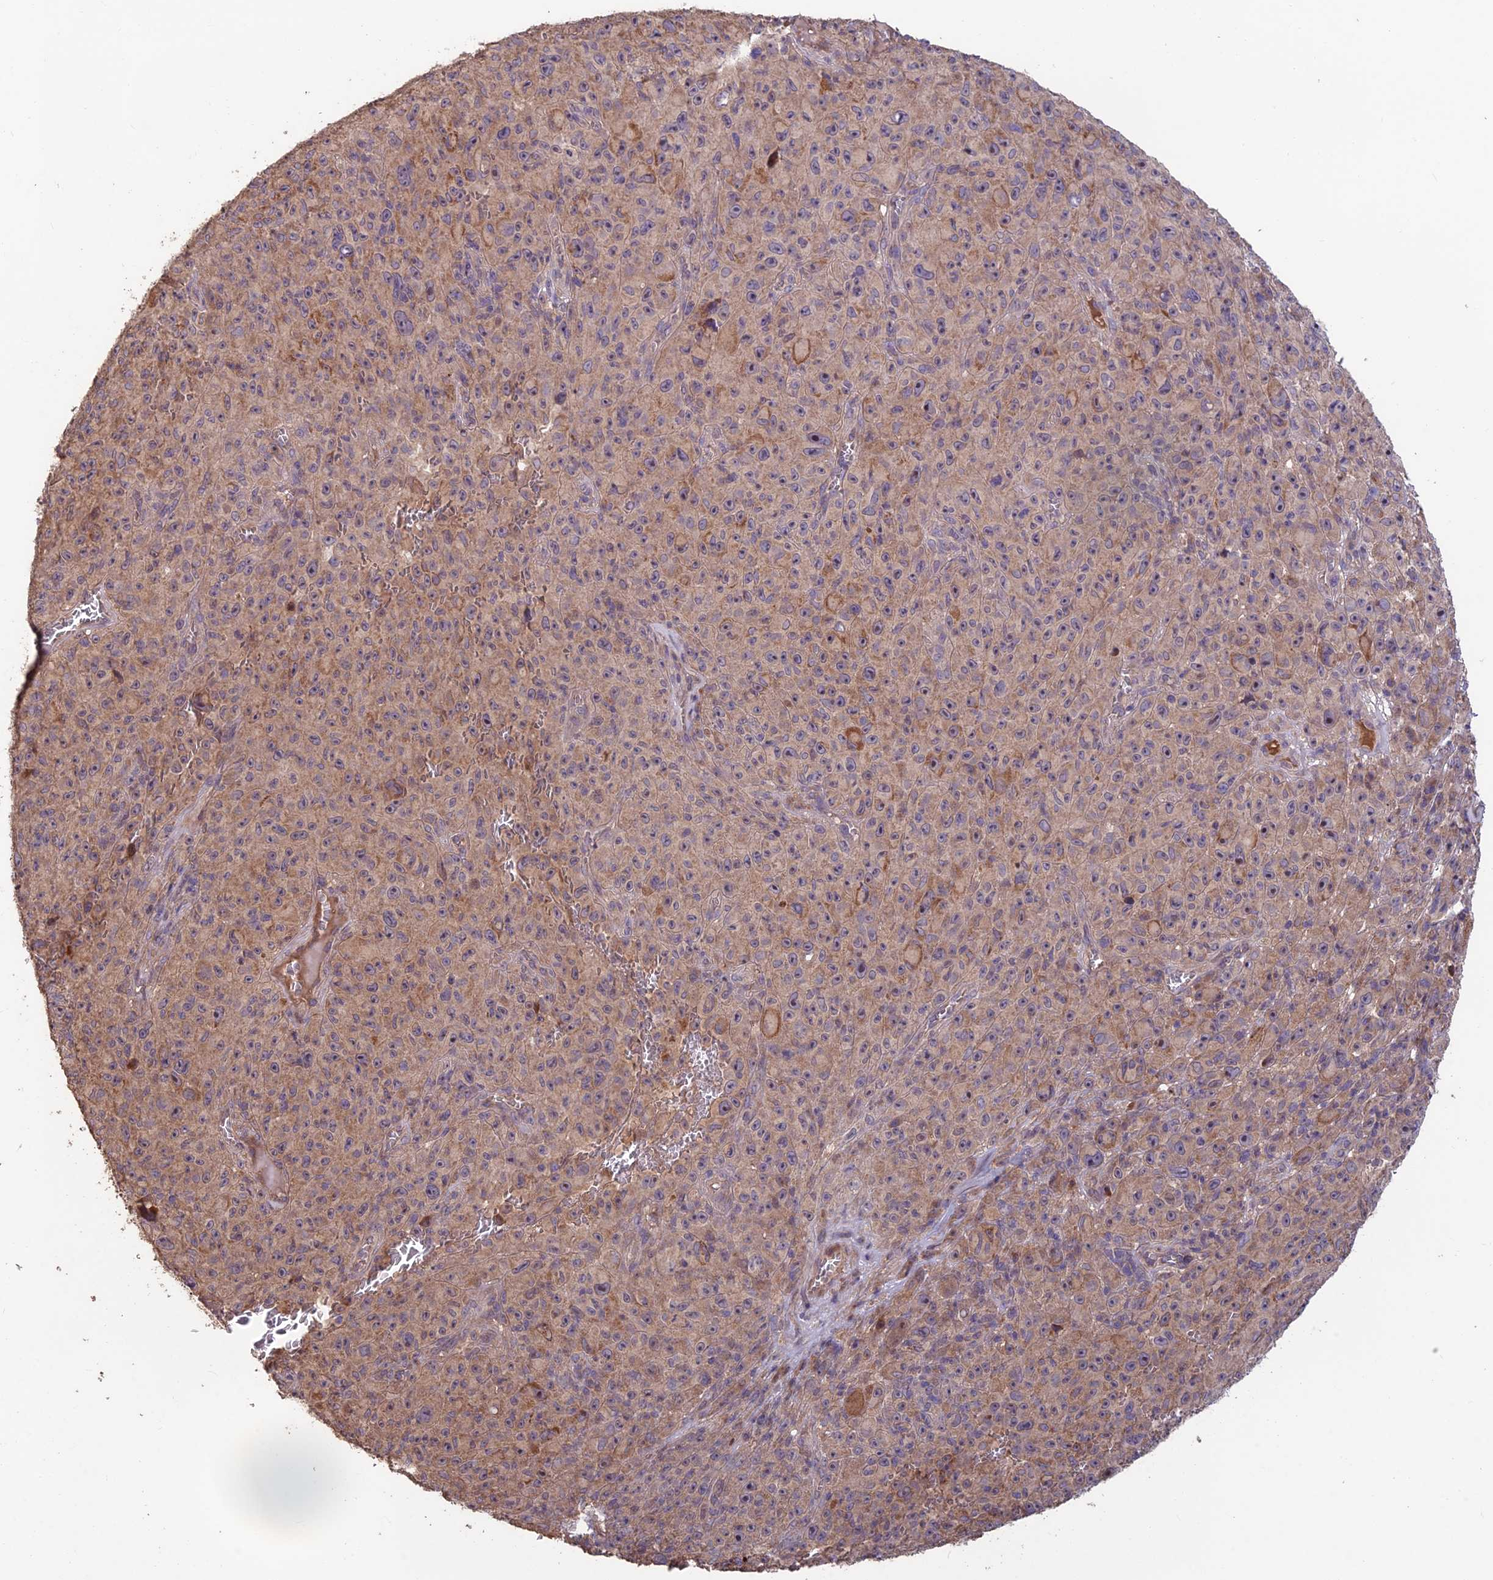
{"staining": {"intensity": "weak", "quantity": ">75%", "location": "cytoplasmic/membranous"}, "tissue": "melanoma", "cell_type": "Tumor cells", "image_type": "cancer", "snomed": [{"axis": "morphology", "description": "Malignant melanoma, NOS"}, {"axis": "topography", "description": "Skin"}], "caption": "DAB immunohistochemical staining of human malignant melanoma shows weak cytoplasmic/membranous protein expression in about >75% of tumor cells.", "gene": "SHISA5", "patient": {"sex": "female", "age": 82}}